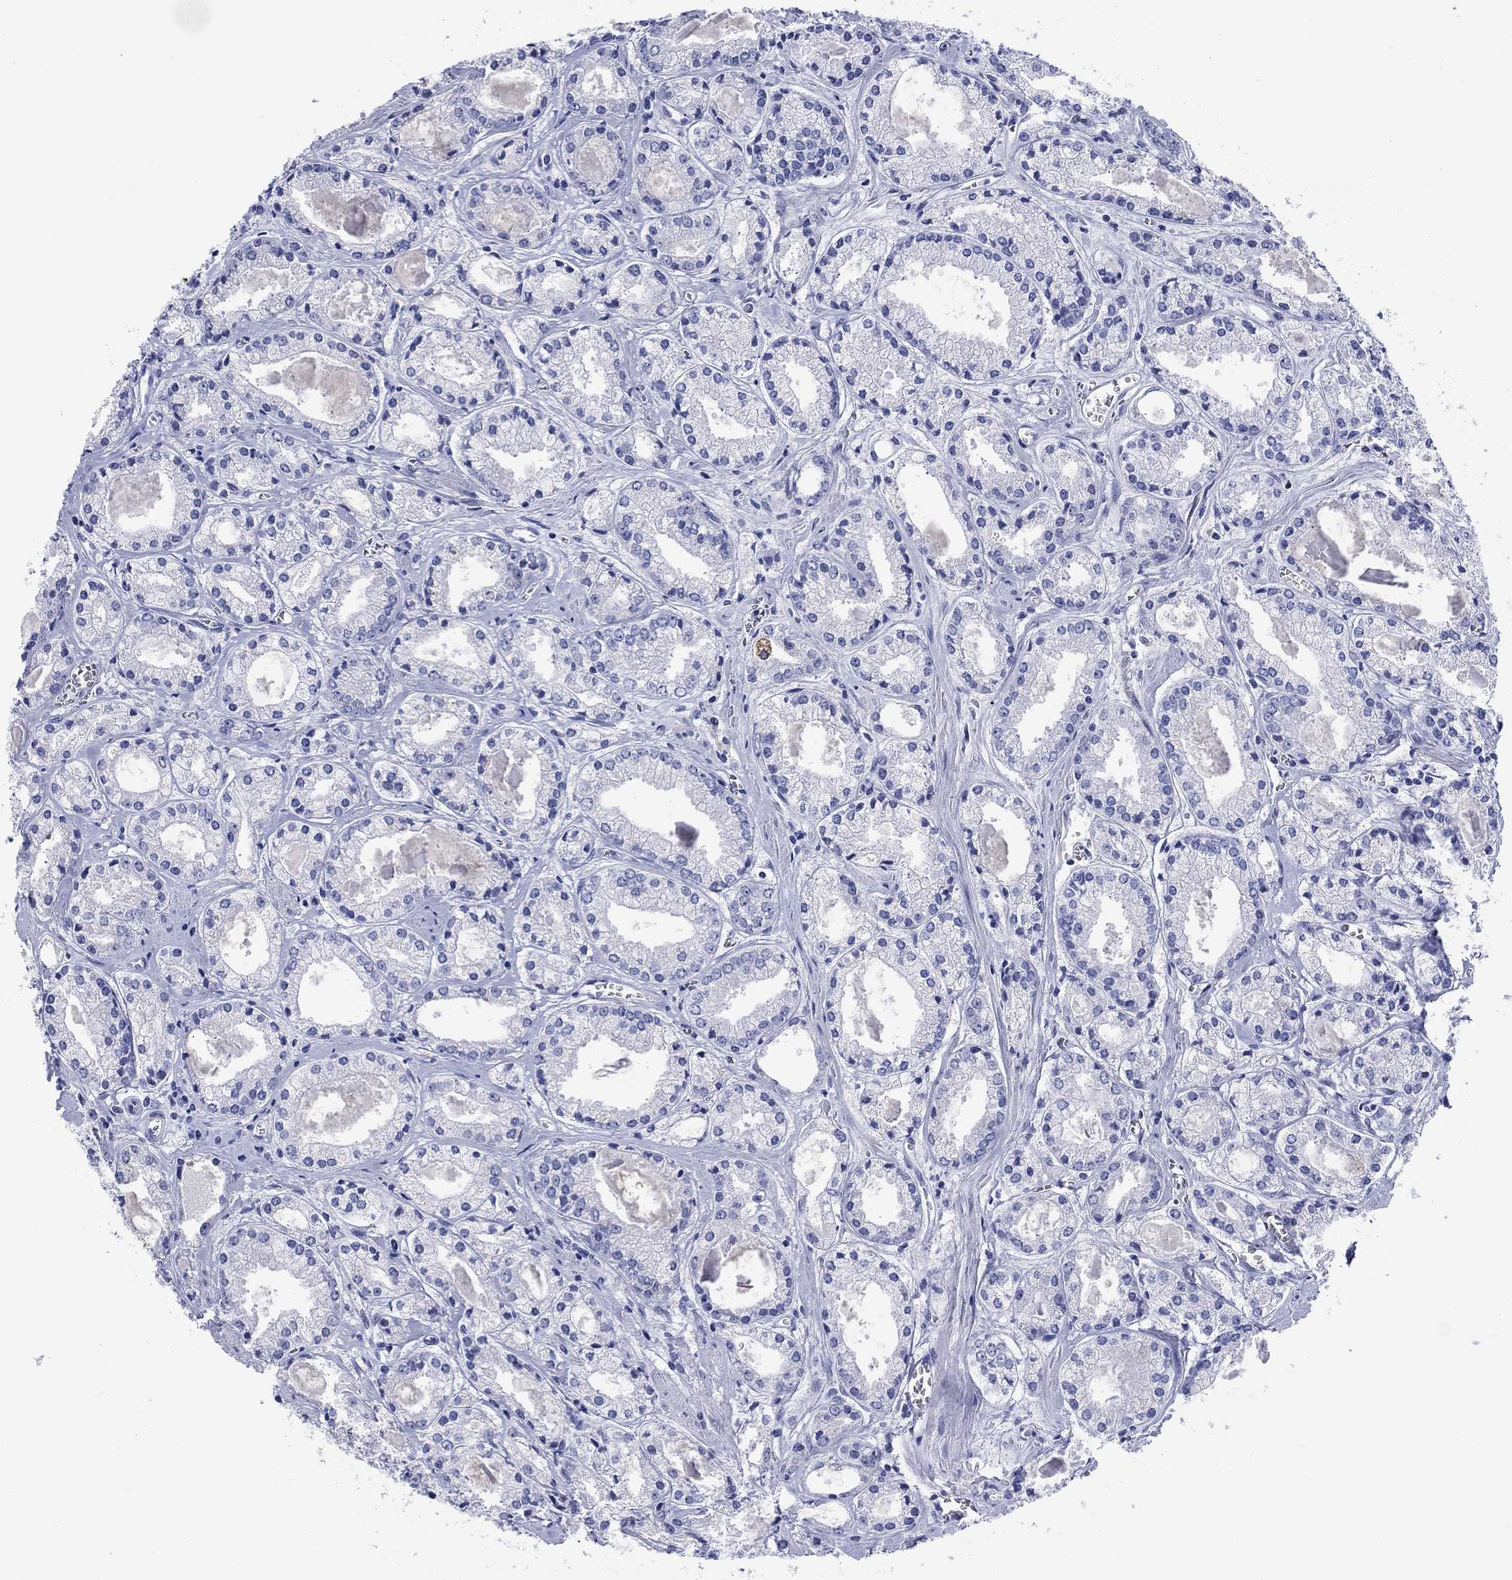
{"staining": {"intensity": "negative", "quantity": "none", "location": "none"}, "tissue": "prostate cancer", "cell_type": "Tumor cells", "image_type": "cancer", "snomed": [{"axis": "morphology", "description": "Adenocarcinoma, NOS"}, {"axis": "topography", "description": "Prostate"}], "caption": "Tumor cells show no significant protein staining in prostate adenocarcinoma. (Brightfield microscopy of DAB immunohistochemistry (IHC) at high magnification).", "gene": "CDCA2", "patient": {"sex": "male", "age": 72}}